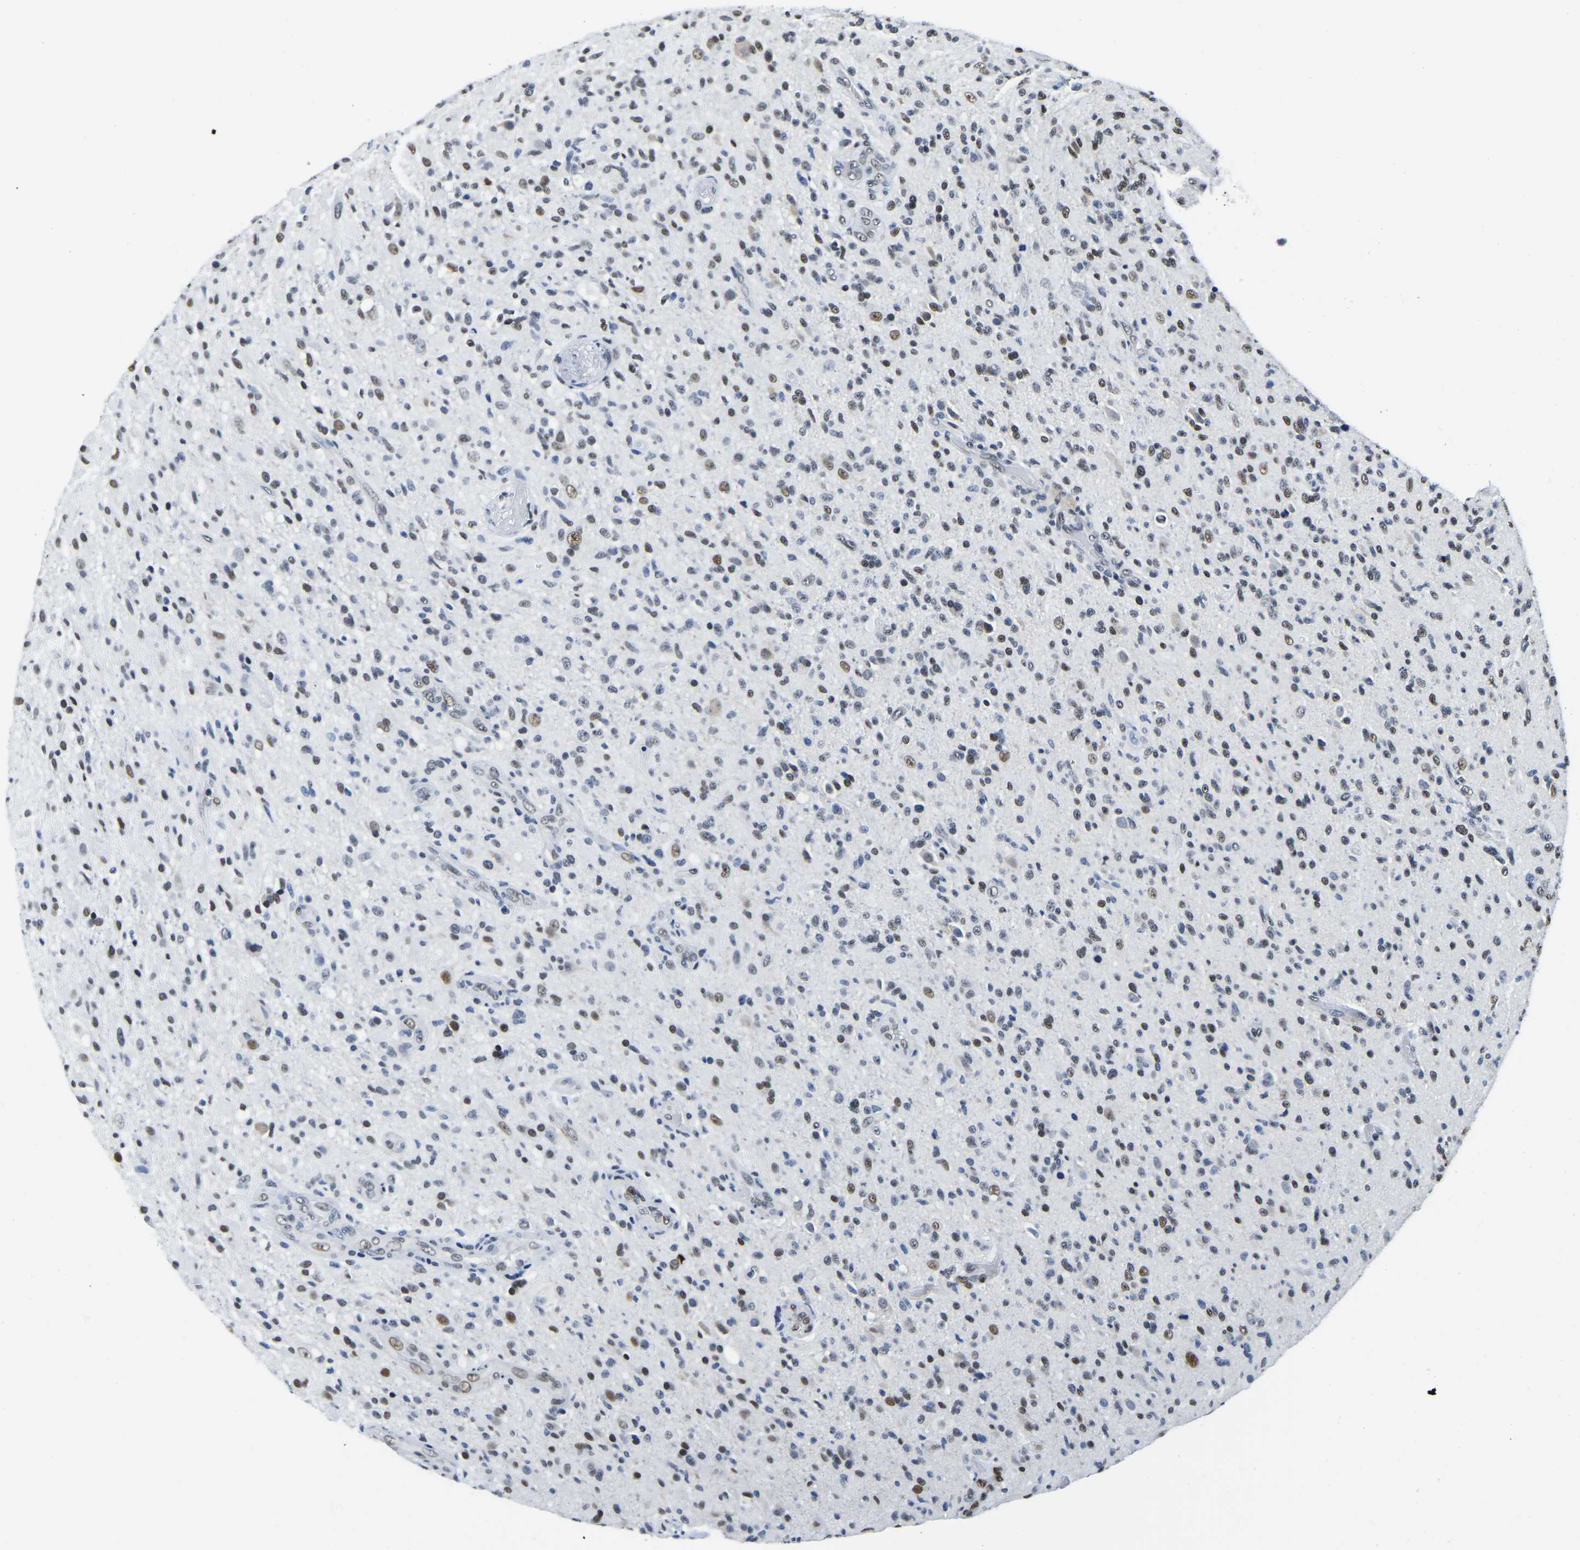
{"staining": {"intensity": "moderate", "quantity": "25%-75%", "location": "nuclear"}, "tissue": "glioma", "cell_type": "Tumor cells", "image_type": "cancer", "snomed": [{"axis": "morphology", "description": "Glioma, malignant, High grade"}, {"axis": "topography", "description": "Brain"}], "caption": "Glioma was stained to show a protein in brown. There is medium levels of moderate nuclear staining in approximately 25%-75% of tumor cells.", "gene": "UBA1", "patient": {"sex": "male", "age": 71}}